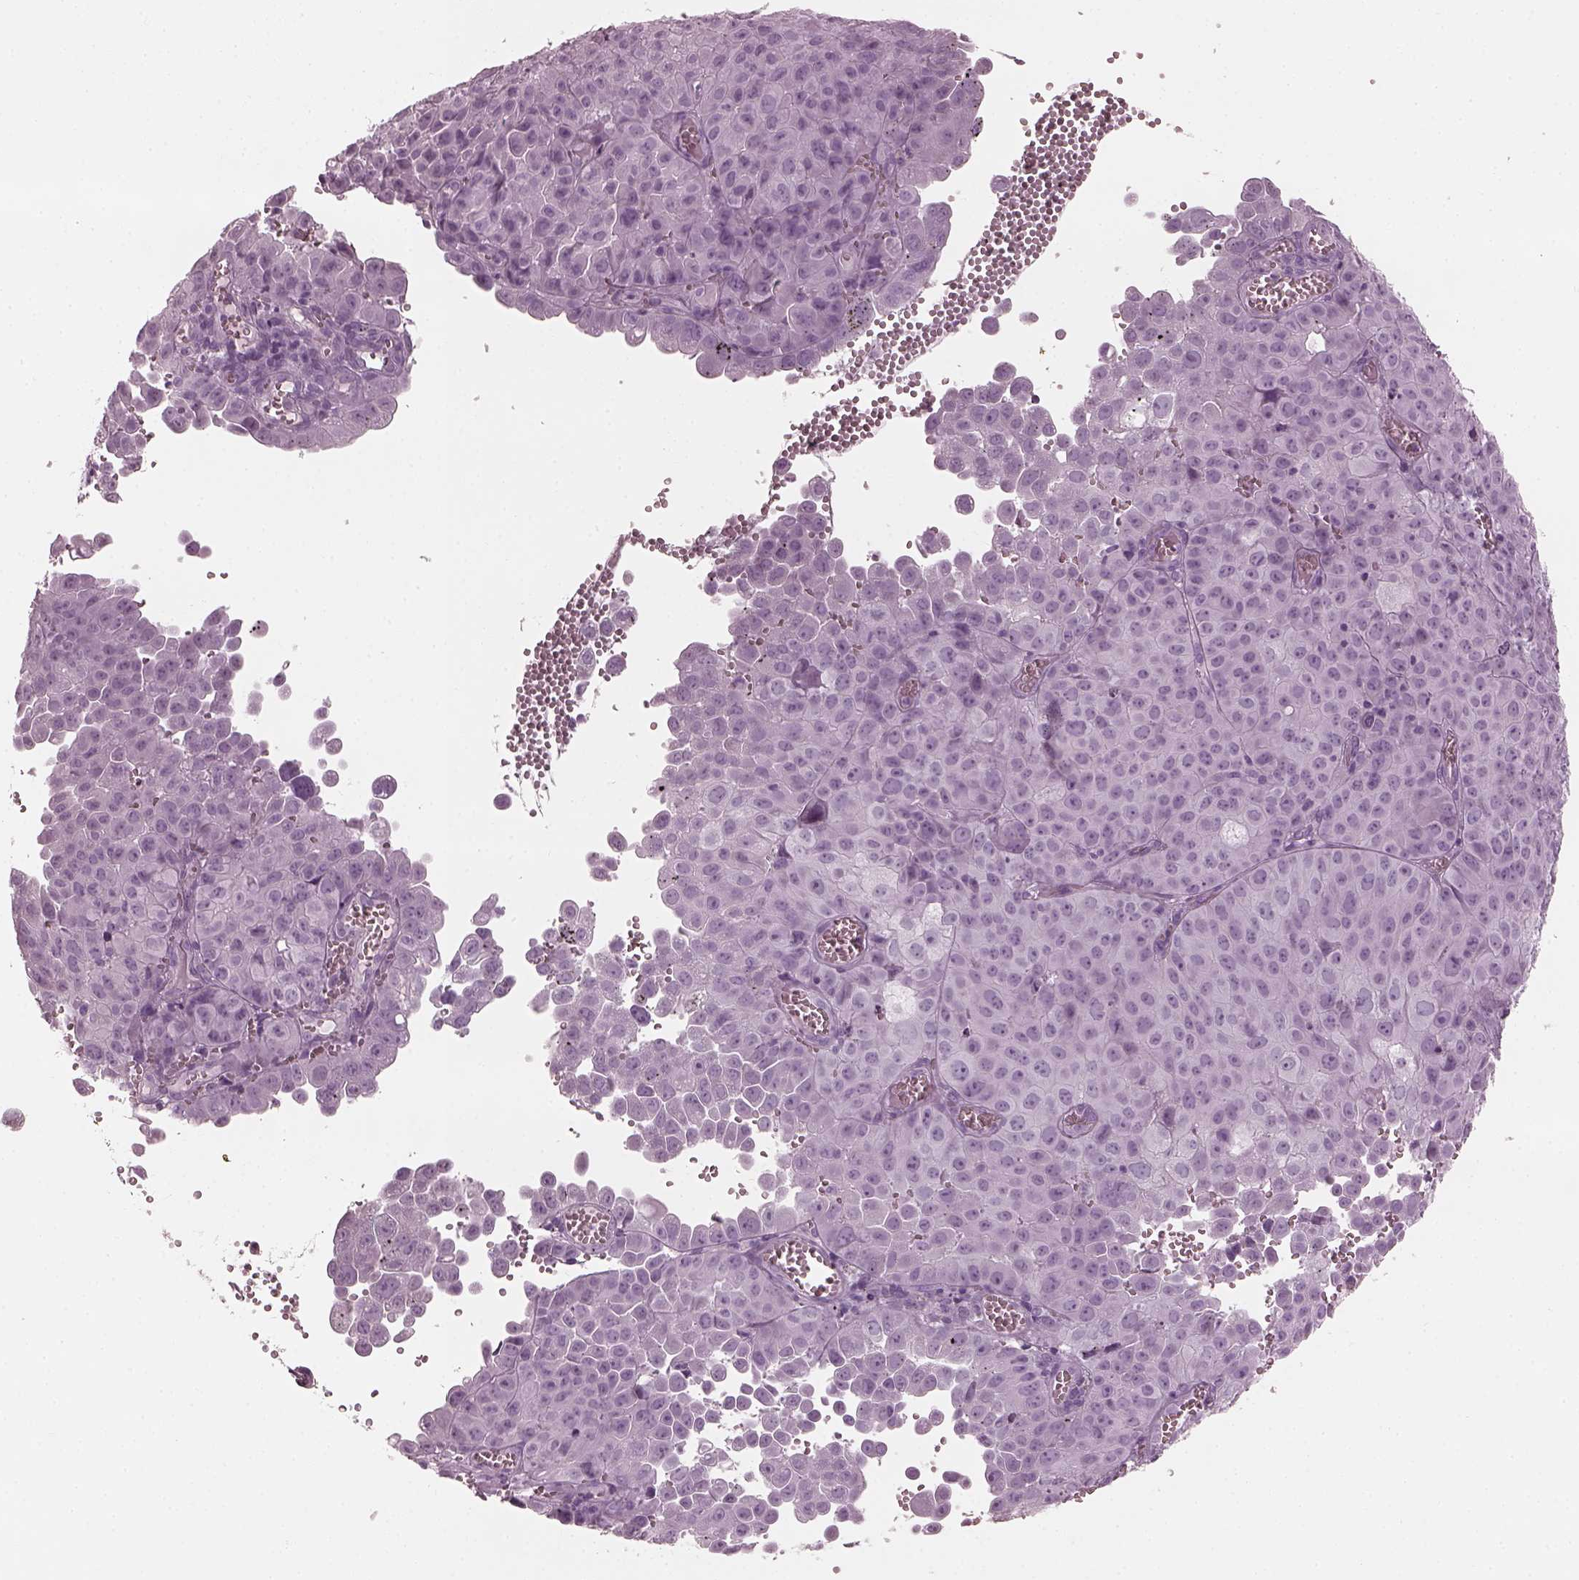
{"staining": {"intensity": "negative", "quantity": "none", "location": "none"}, "tissue": "cervical cancer", "cell_type": "Tumor cells", "image_type": "cancer", "snomed": [{"axis": "morphology", "description": "Squamous cell carcinoma, NOS"}, {"axis": "topography", "description": "Cervix"}], "caption": "DAB immunohistochemical staining of human cervical cancer (squamous cell carcinoma) shows no significant positivity in tumor cells.", "gene": "PDC", "patient": {"sex": "female", "age": 55}}